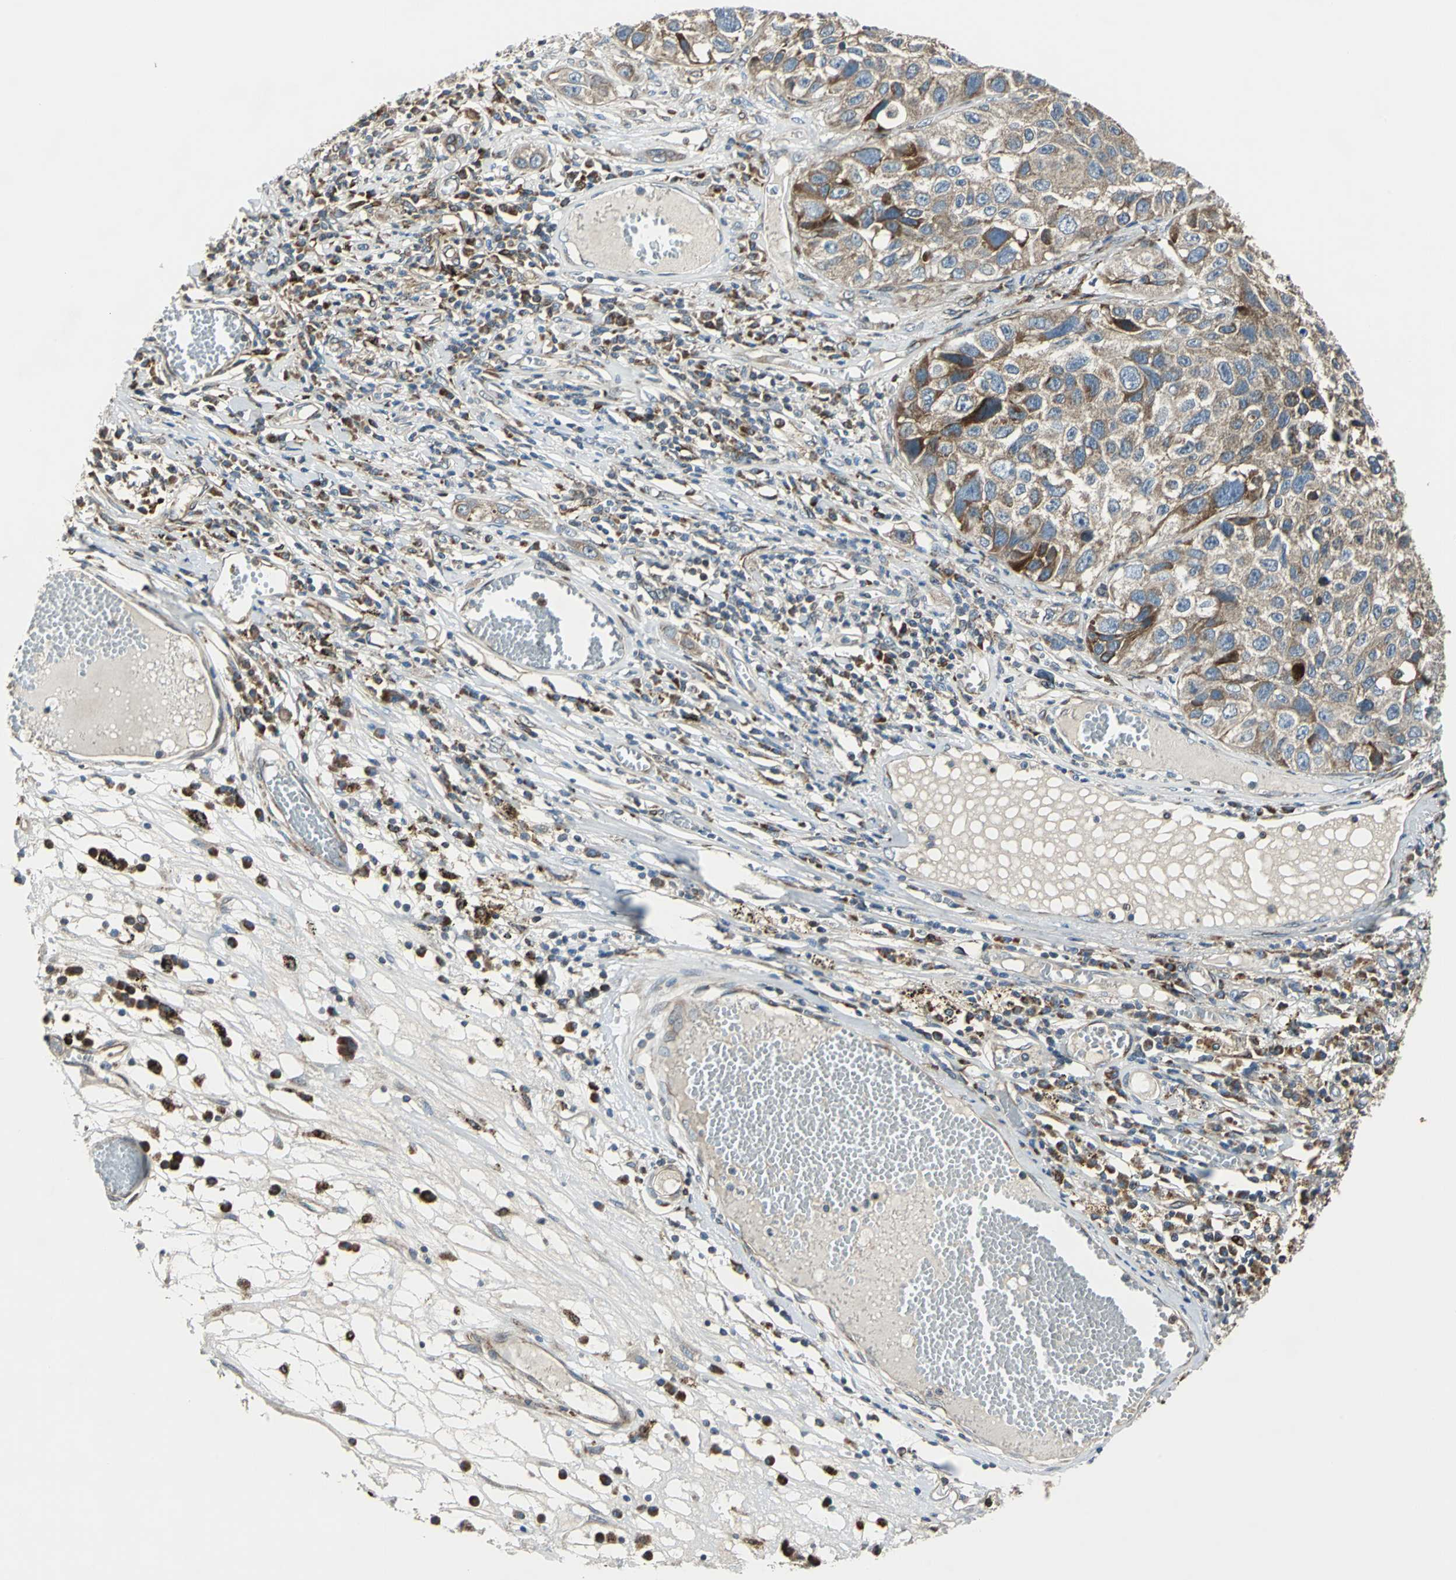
{"staining": {"intensity": "moderate", "quantity": ">75%", "location": "cytoplasmic/membranous"}, "tissue": "lung cancer", "cell_type": "Tumor cells", "image_type": "cancer", "snomed": [{"axis": "morphology", "description": "Squamous cell carcinoma, NOS"}, {"axis": "topography", "description": "Lung"}], "caption": "IHC (DAB) staining of human lung cancer displays moderate cytoplasmic/membranous protein staining in approximately >75% of tumor cells.", "gene": "HTATIP2", "patient": {"sex": "male", "age": 71}}